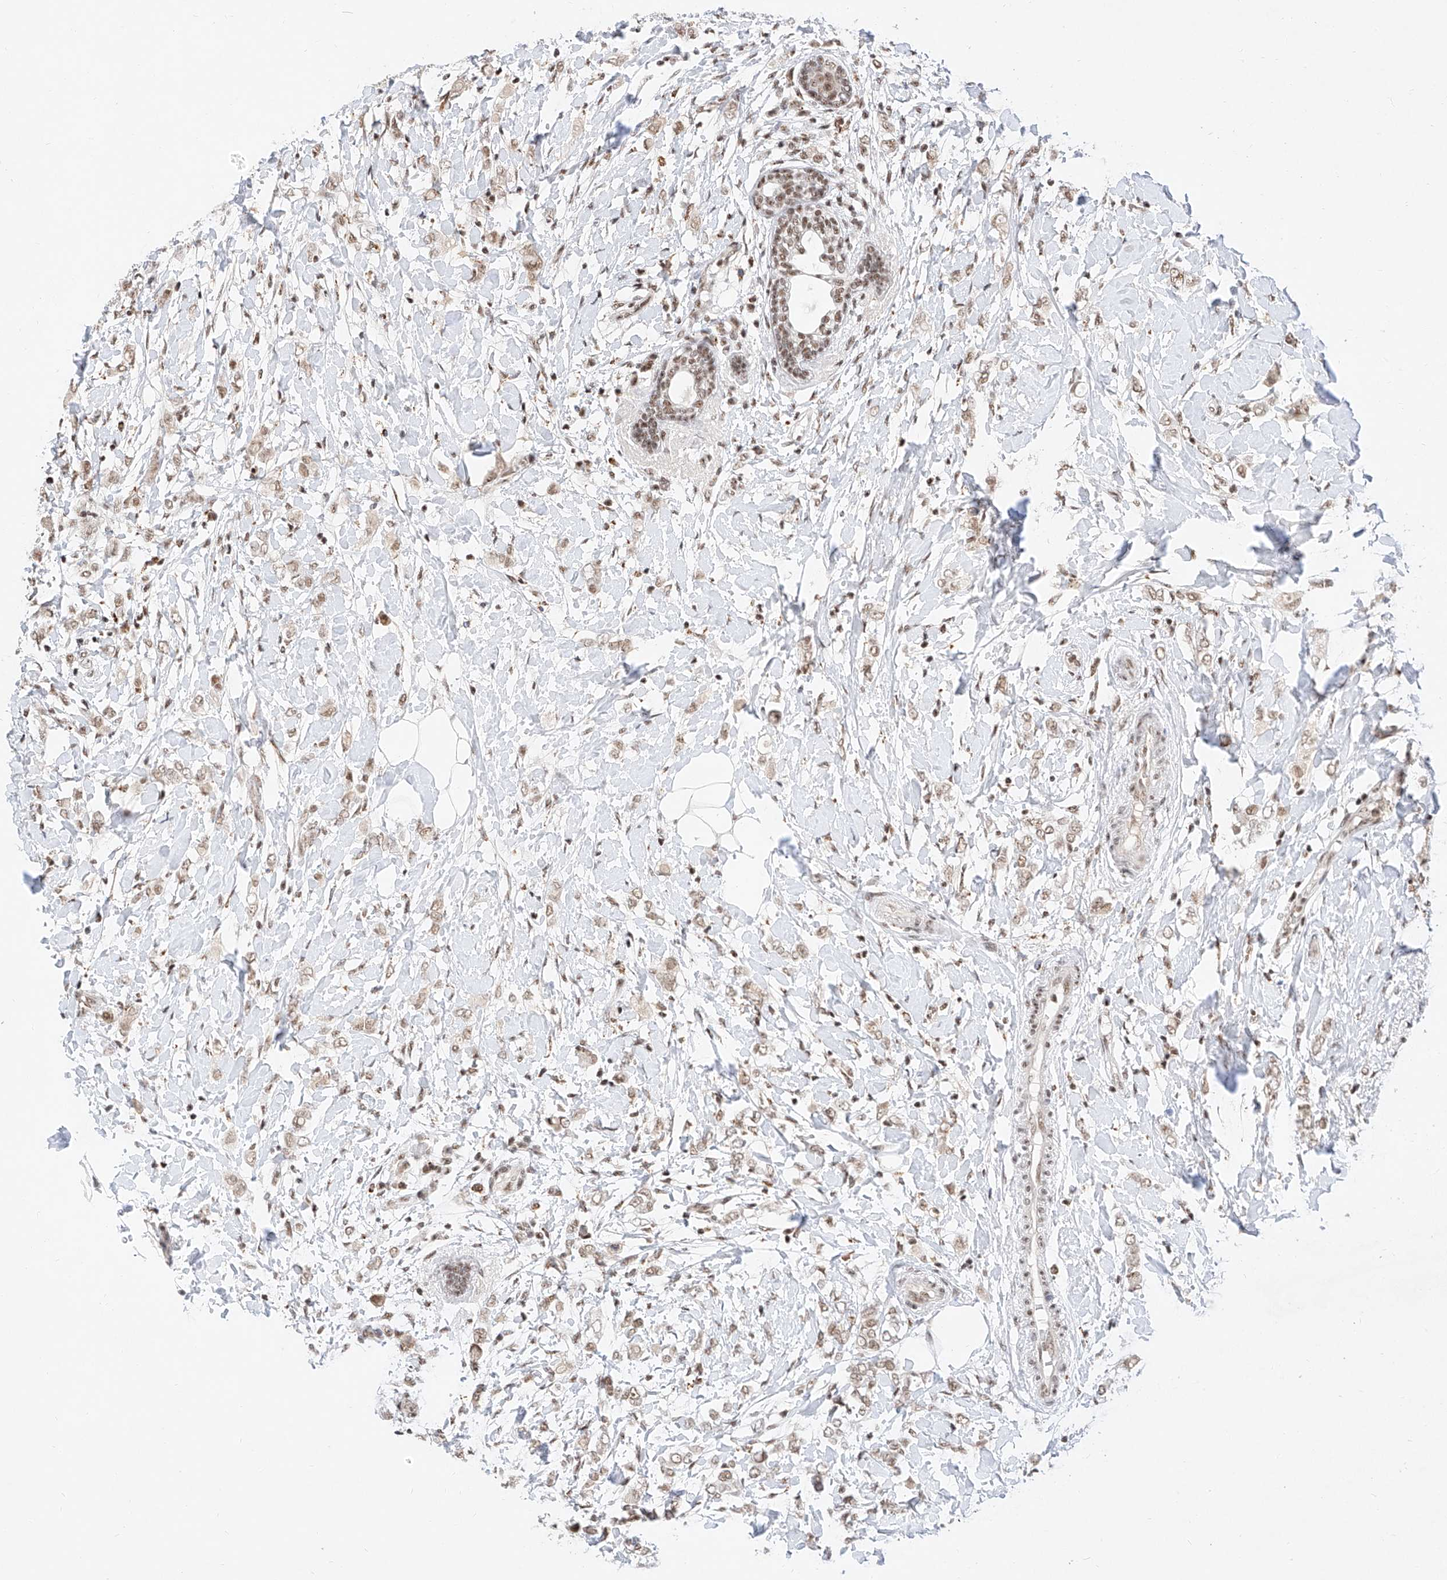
{"staining": {"intensity": "moderate", "quantity": ">75%", "location": "nuclear"}, "tissue": "breast cancer", "cell_type": "Tumor cells", "image_type": "cancer", "snomed": [{"axis": "morphology", "description": "Normal tissue, NOS"}, {"axis": "morphology", "description": "Lobular carcinoma"}, {"axis": "topography", "description": "Breast"}], "caption": "Immunohistochemical staining of breast lobular carcinoma reveals medium levels of moderate nuclear positivity in approximately >75% of tumor cells.", "gene": "NRF1", "patient": {"sex": "female", "age": 47}}